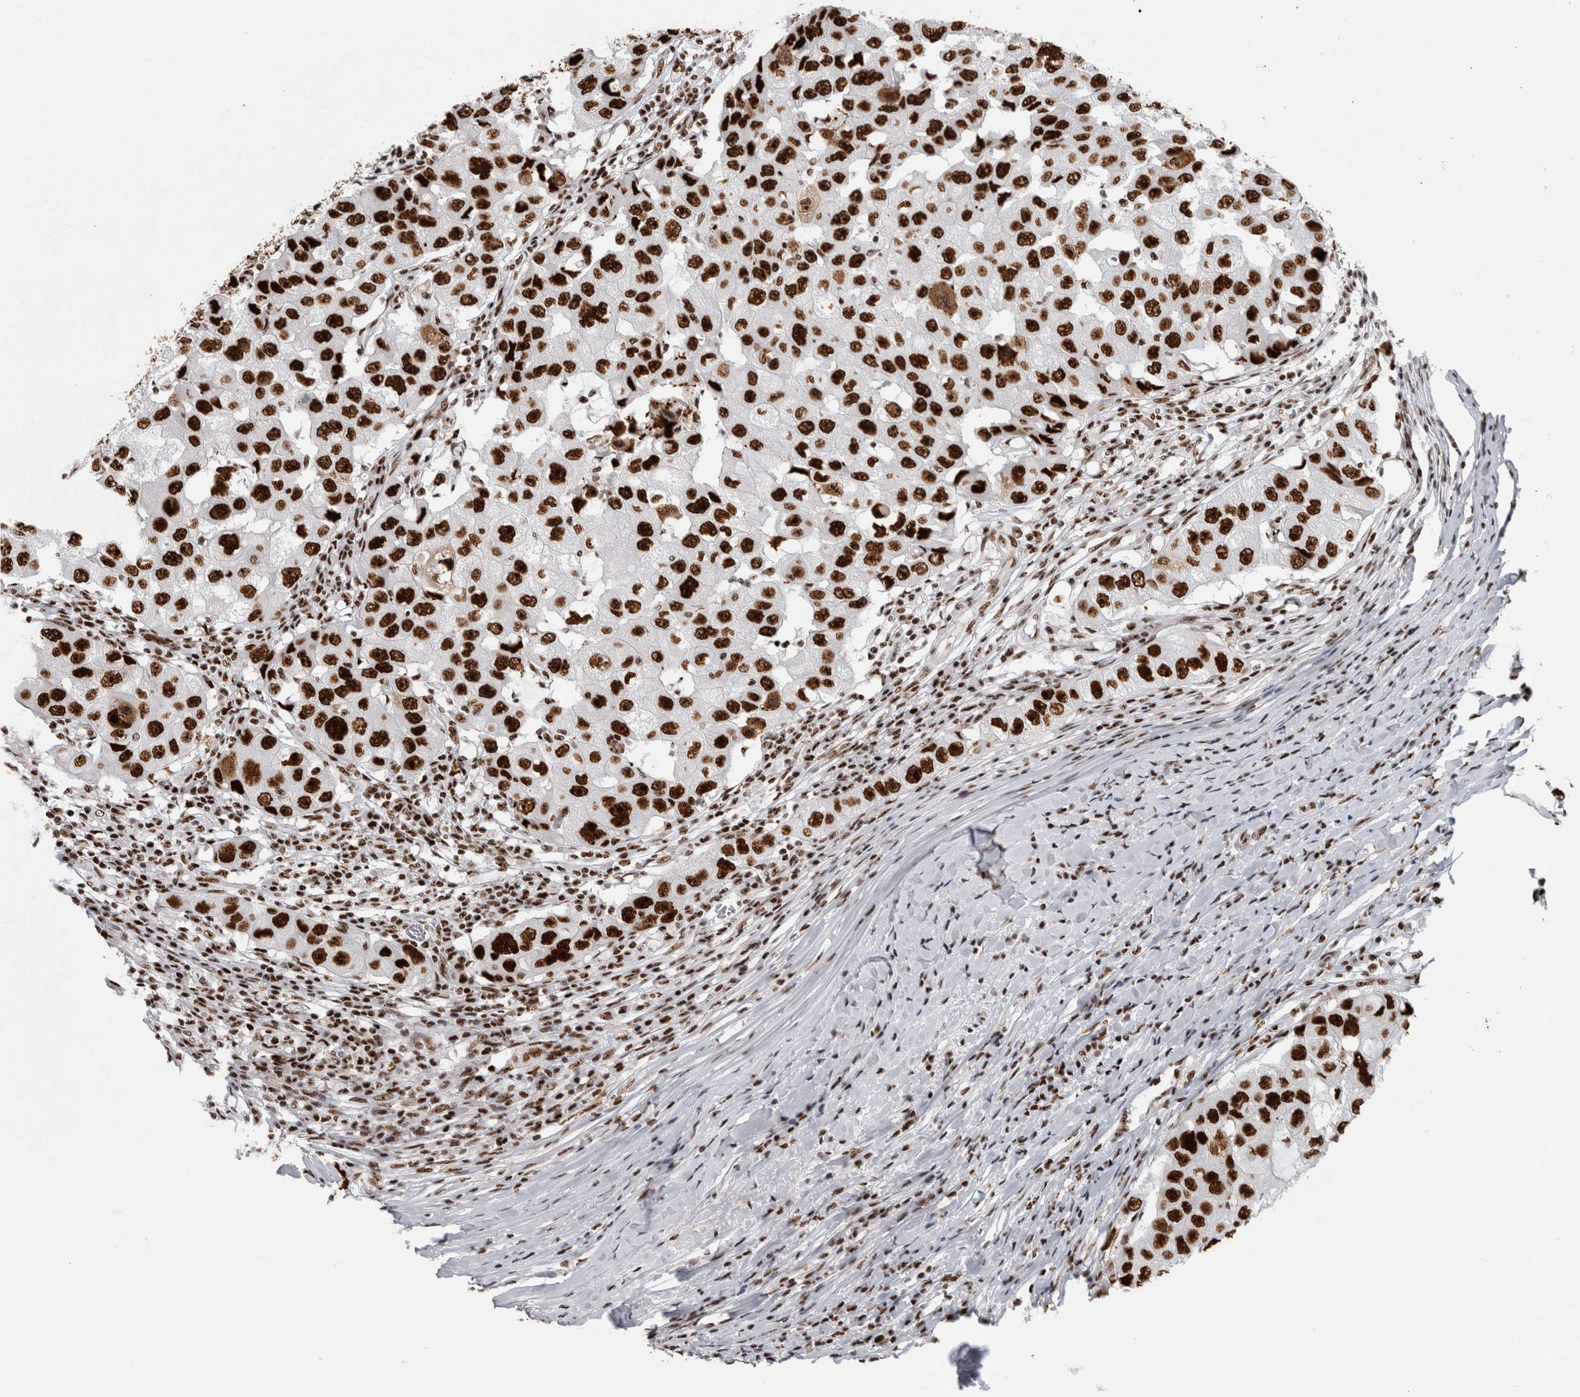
{"staining": {"intensity": "strong", "quantity": ">75%", "location": "nuclear"}, "tissue": "breast cancer", "cell_type": "Tumor cells", "image_type": "cancer", "snomed": [{"axis": "morphology", "description": "Duct carcinoma"}, {"axis": "topography", "description": "Breast"}], "caption": "Immunohistochemistry (DAB) staining of human breast cancer exhibits strong nuclear protein positivity in approximately >75% of tumor cells. The protein of interest is stained brown, and the nuclei are stained in blue (DAB IHC with brightfield microscopy, high magnification).", "gene": "NCL", "patient": {"sex": "female", "age": 27}}